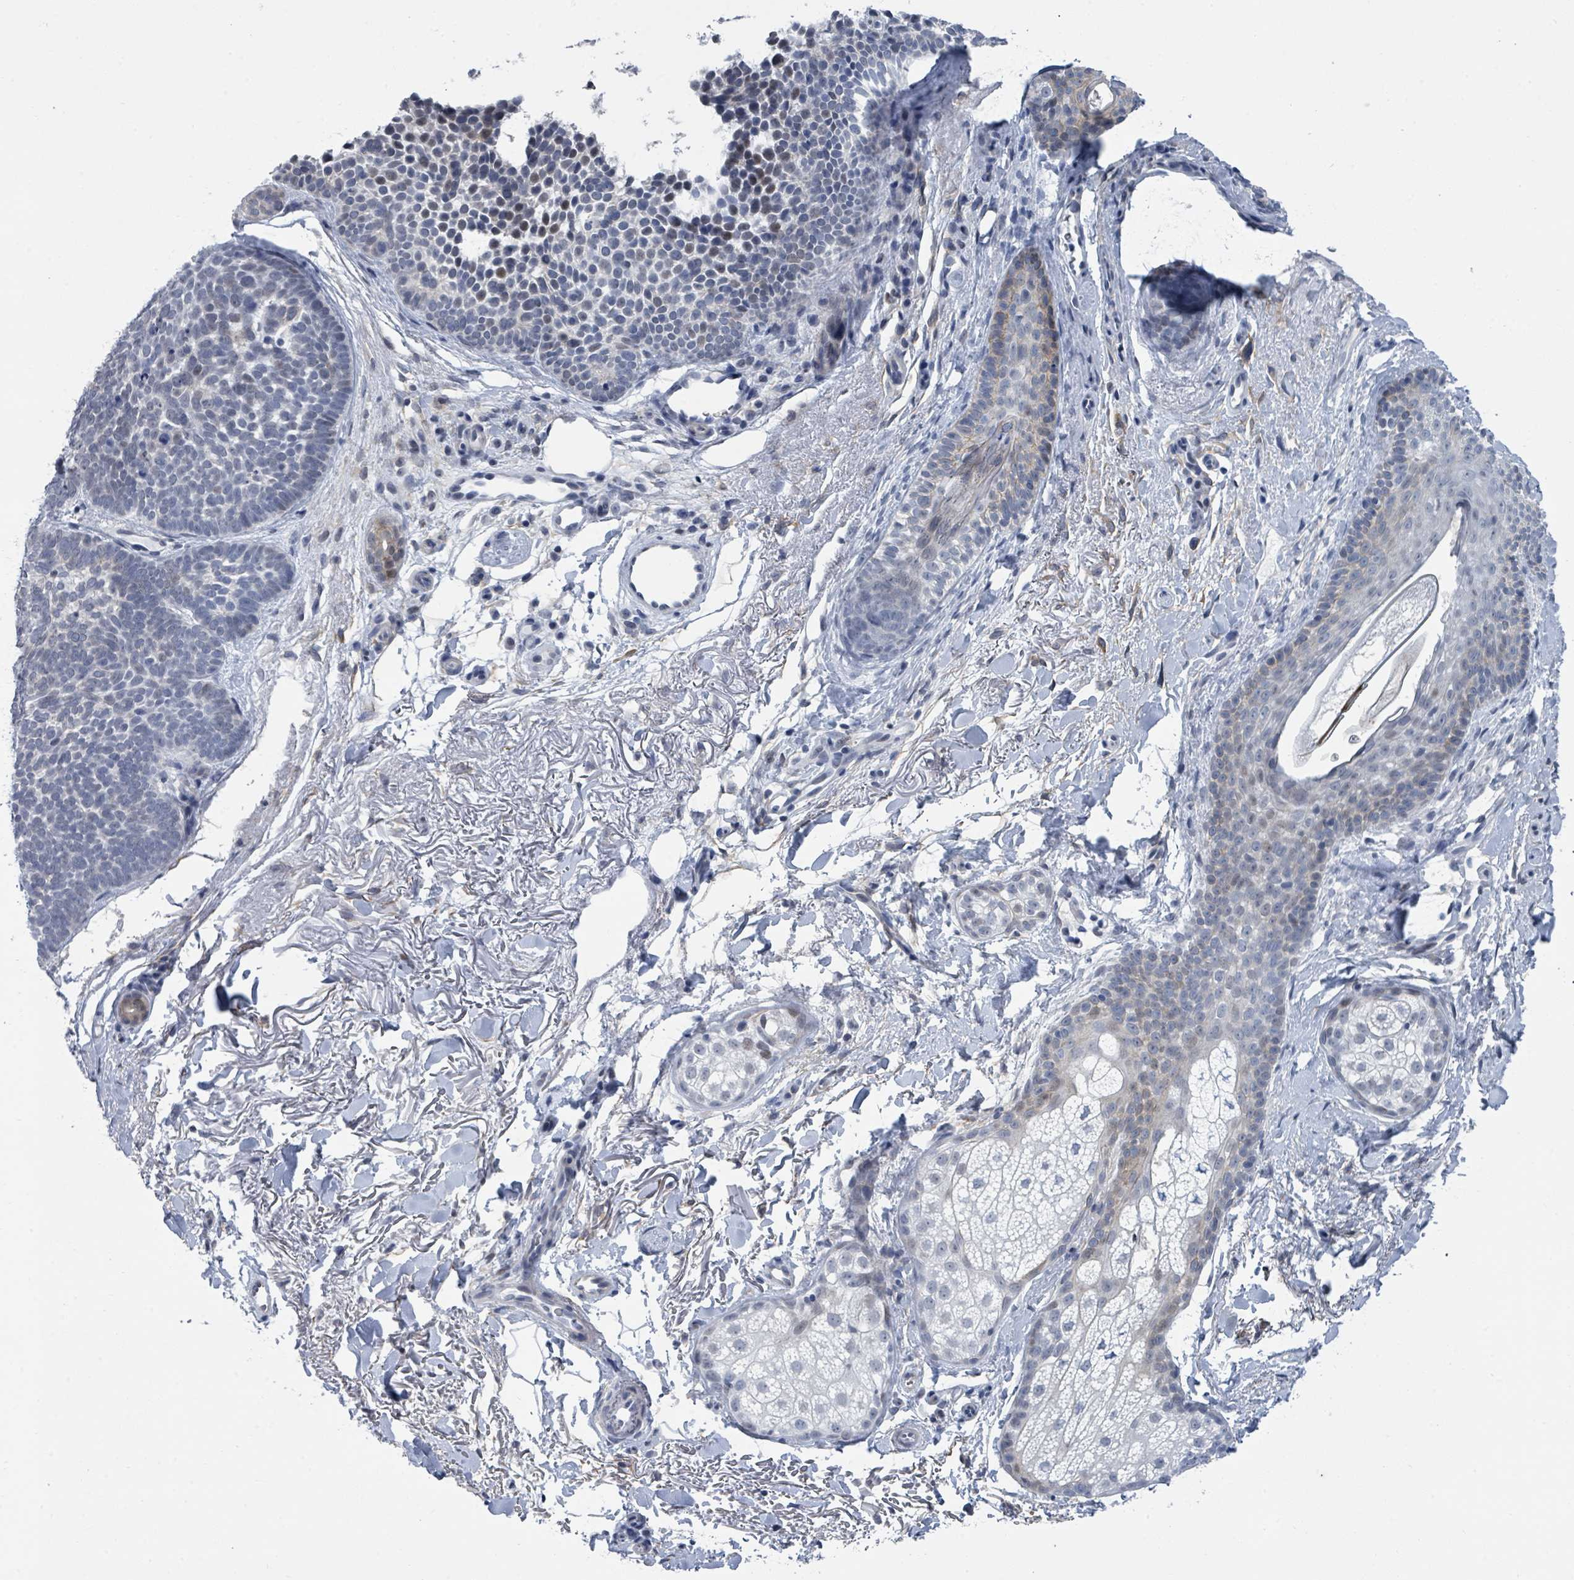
{"staining": {"intensity": "negative", "quantity": "none", "location": "none"}, "tissue": "skin cancer", "cell_type": "Tumor cells", "image_type": "cancer", "snomed": [{"axis": "morphology", "description": "Basal cell carcinoma"}, {"axis": "topography", "description": "Skin"}], "caption": "Protein analysis of skin cancer (basal cell carcinoma) demonstrates no significant expression in tumor cells. (DAB IHC, high magnification).", "gene": "CT45A5", "patient": {"sex": "female", "age": 77}}